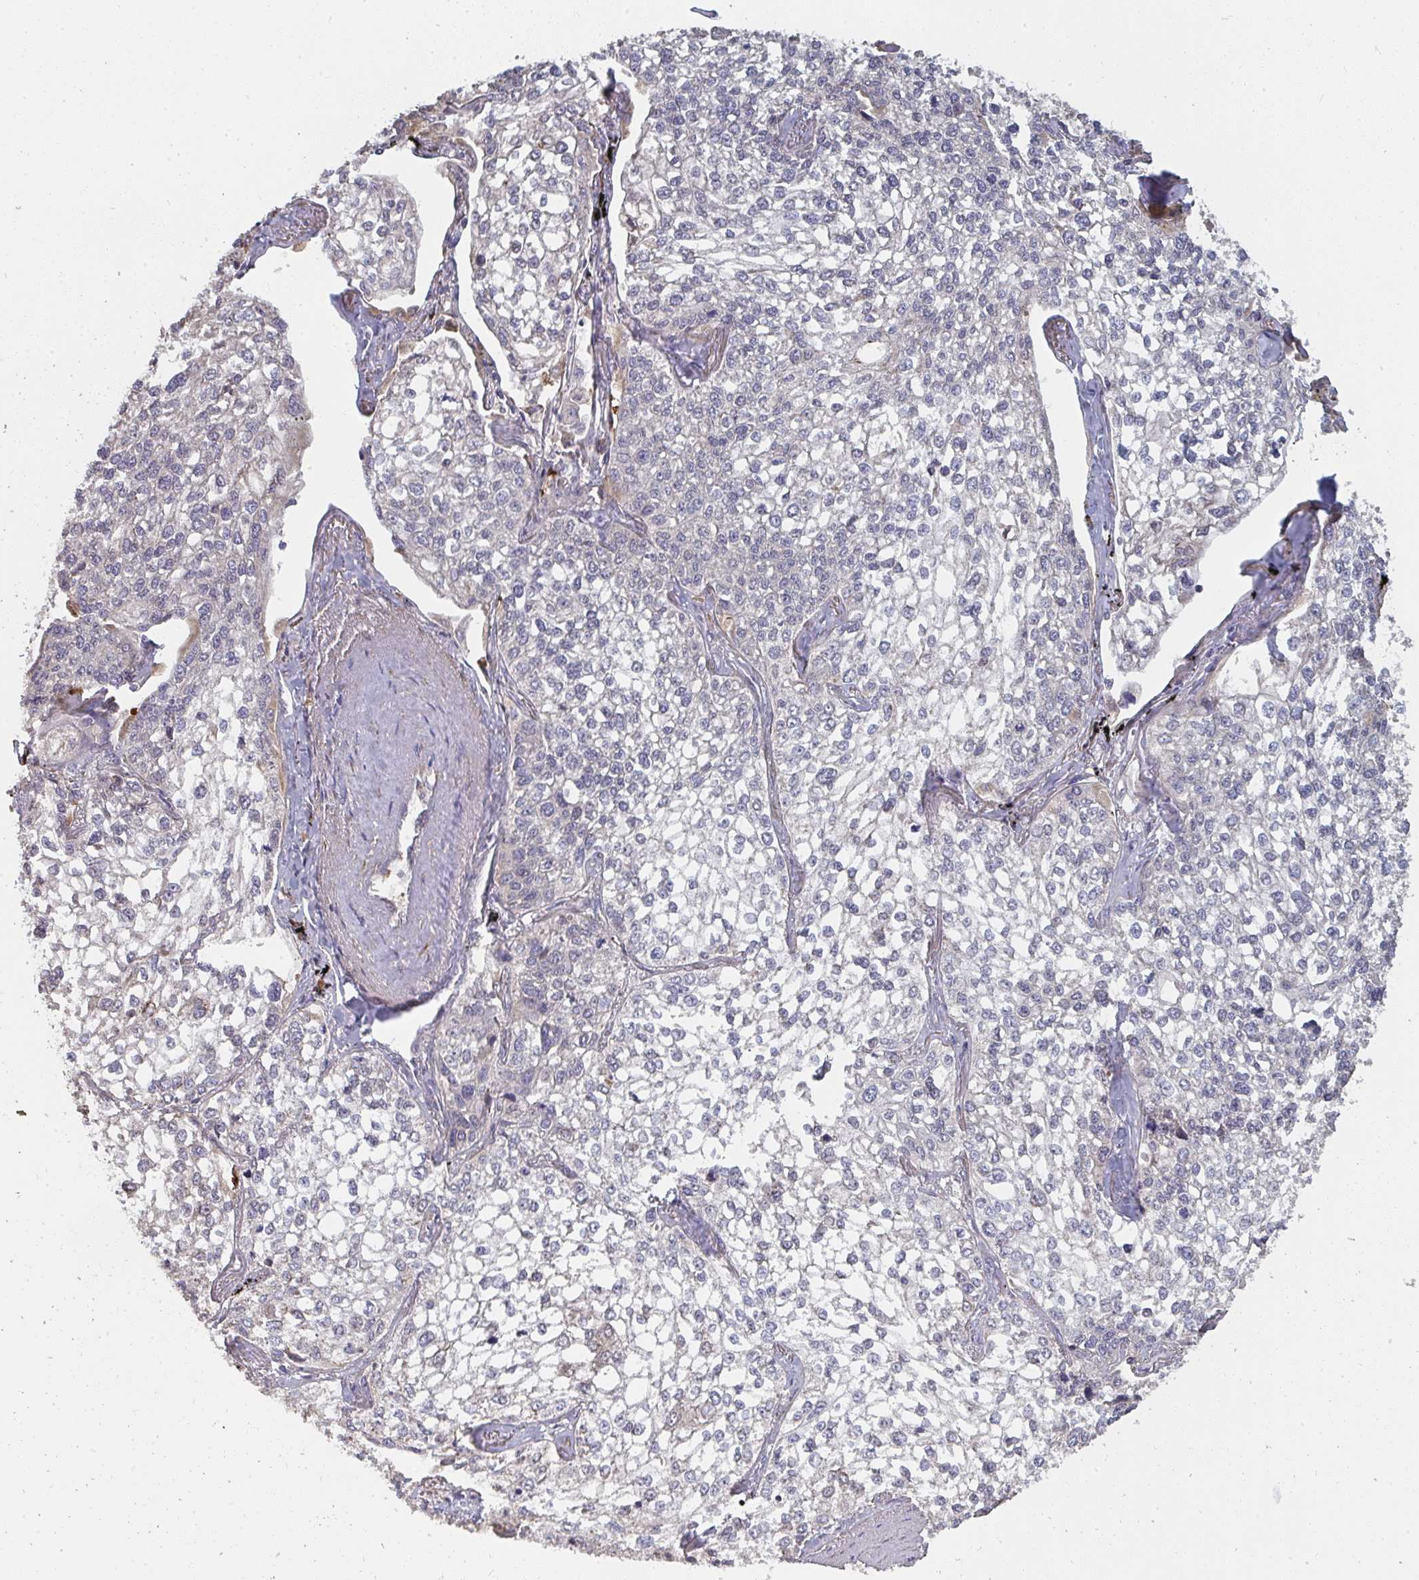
{"staining": {"intensity": "negative", "quantity": "none", "location": "none"}, "tissue": "lung cancer", "cell_type": "Tumor cells", "image_type": "cancer", "snomed": [{"axis": "morphology", "description": "Squamous cell carcinoma, NOS"}, {"axis": "topography", "description": "Lung"}], "caption": "An immunohistochemistry (IHC) photomicrograph of lung cancer (squamous cell carcinoma) is shown. There is no staining in tumor cells of lung cancer (squamous cell carcinoma).", "gene": "ZFYVE28", "patient": {"sex": "male", "age": 74}}